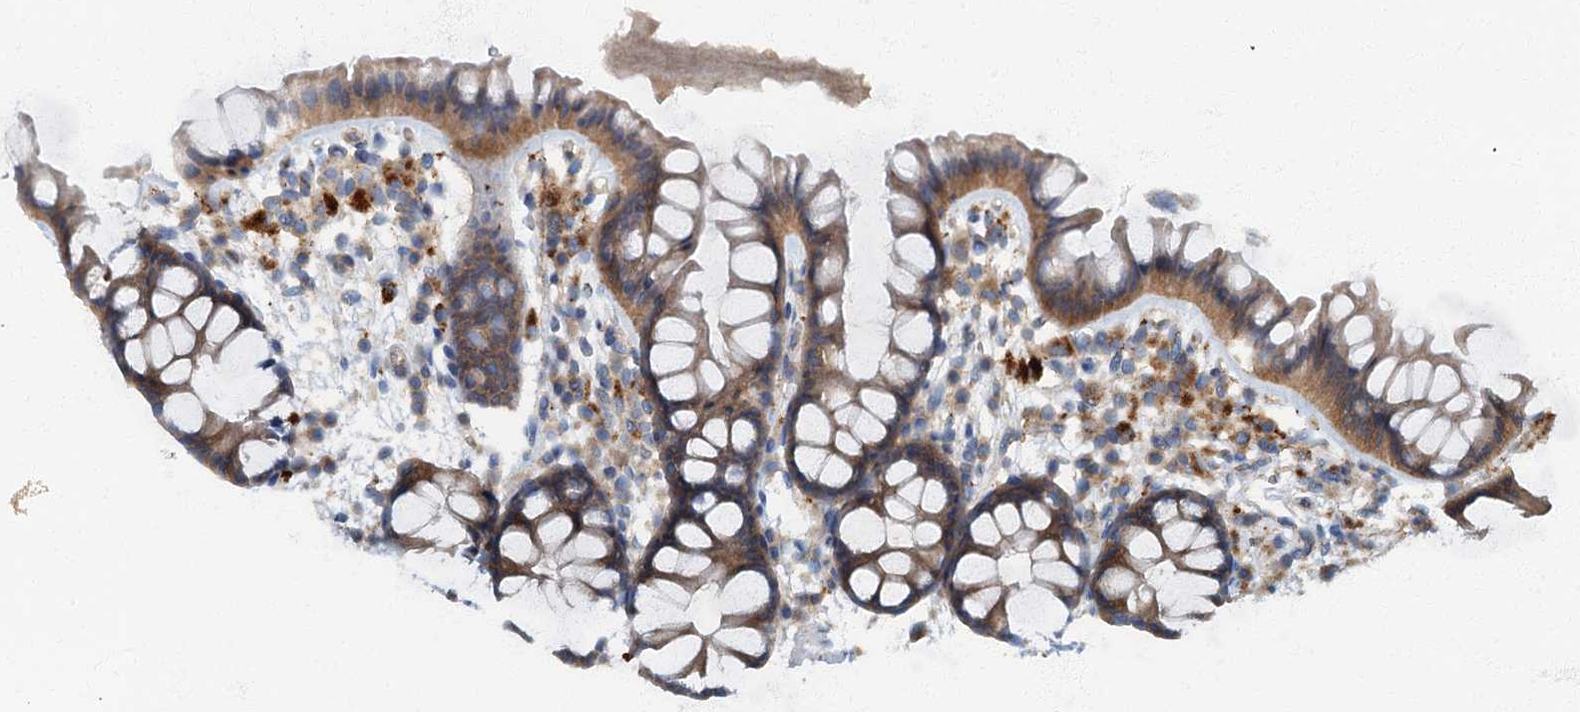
{"staining": {"intensity": "weak", "quantity": ">75%", "location": "cytoplasmic/membranous"}, "tissue": "colon", "cell_type": "Endothelial cells", "image_type": "normal", "snomed": [{"axis": "morphology", "description": "Normal tissue, NOS"}, {"axis": "topography", "description": "Colon"}], "caption": "Colon stained with immunohistochemistry displays weak cytoplasmic/membranous staining in approximately >75% of endothelial cells. The staining was performed using DAB (3,3'-diaminobenzidine) to visualize the protein expression in brown, while the nuclei were stained in blue with hematoxylin (Magnification: 20x).", "gene": "ARL11", "patient": {"sex": "female", "age": 62}}